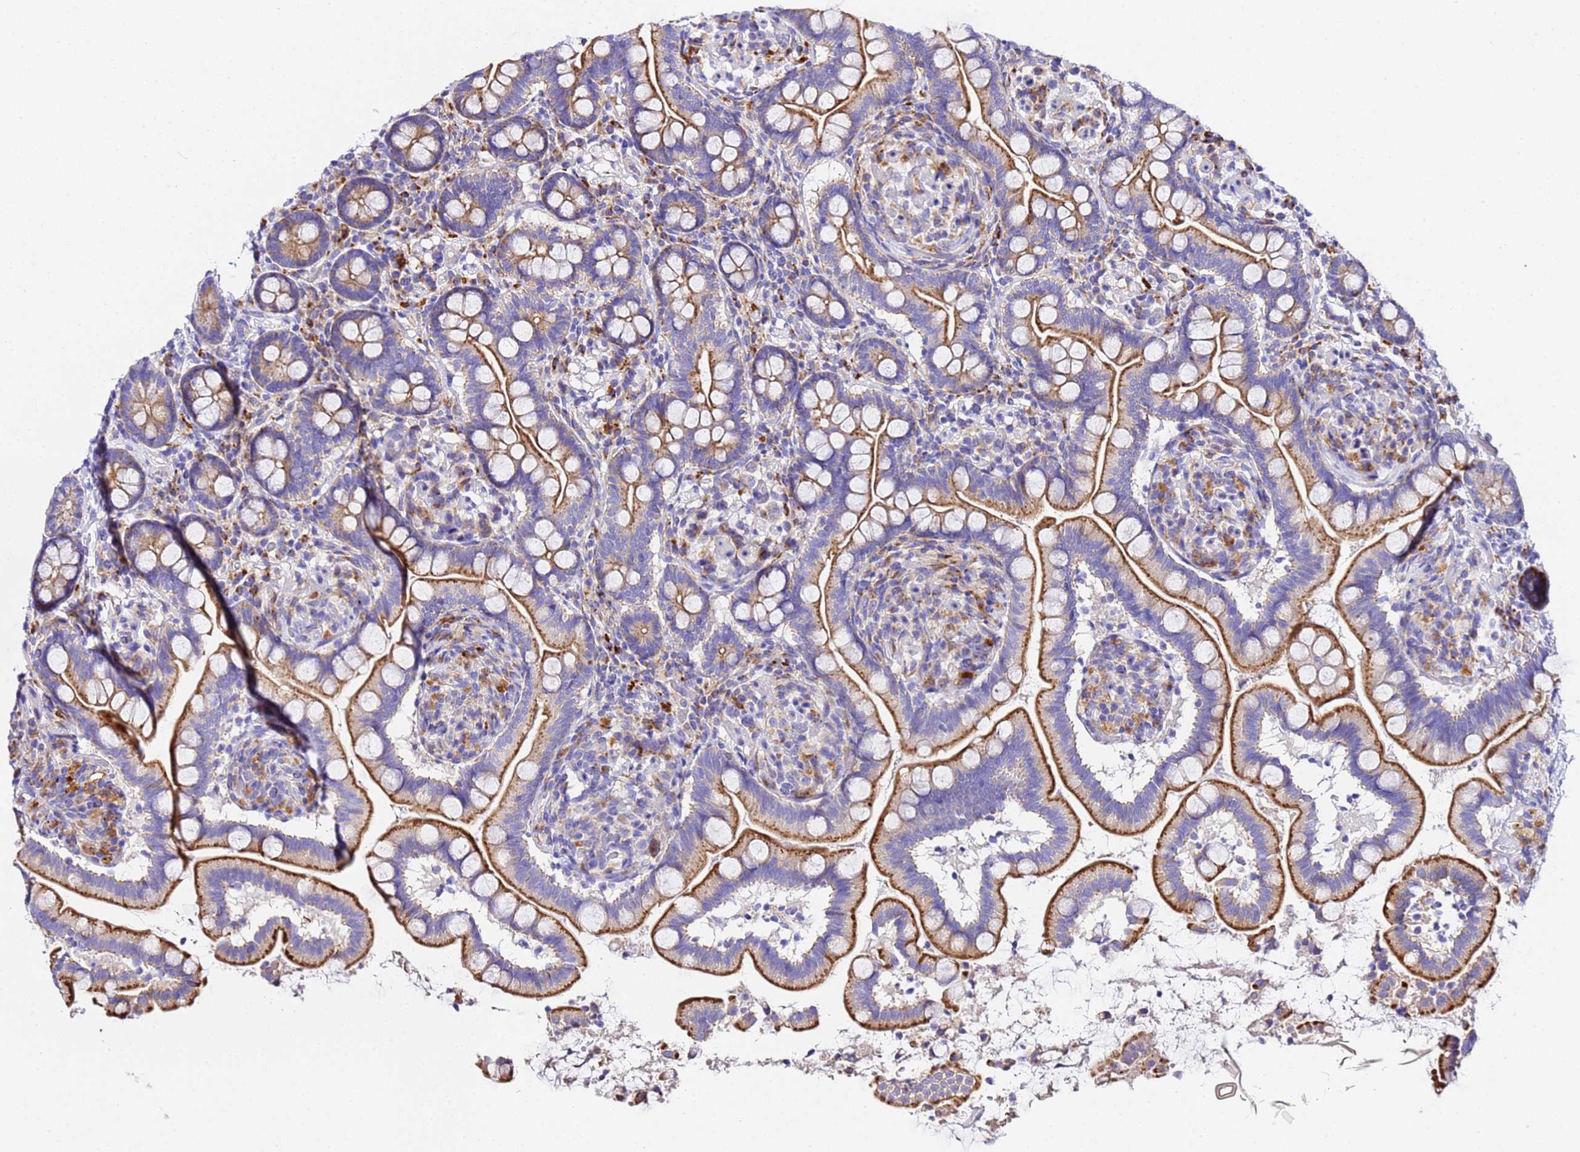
{"staining": {"intensity": "strong", "quantity": "25%-75%", "location": "cytoplasmic/membranous"}, "tissue": "small intestine", "cell_type": "Glandular cells", "image_type": "normal", "snomed": [{"axis": "morphology", "description": "Normal tissue, NOS"}, {"axis": "topography", "description": "Small intestine"}], "caption": "Strong cytoplasmic/membranous expression is appreciated in approximately 25%-75% of glandular cells in unremarkable small intestine.", "gene": "VTI1B", "patient": {"sex": "female", "age": 64}}